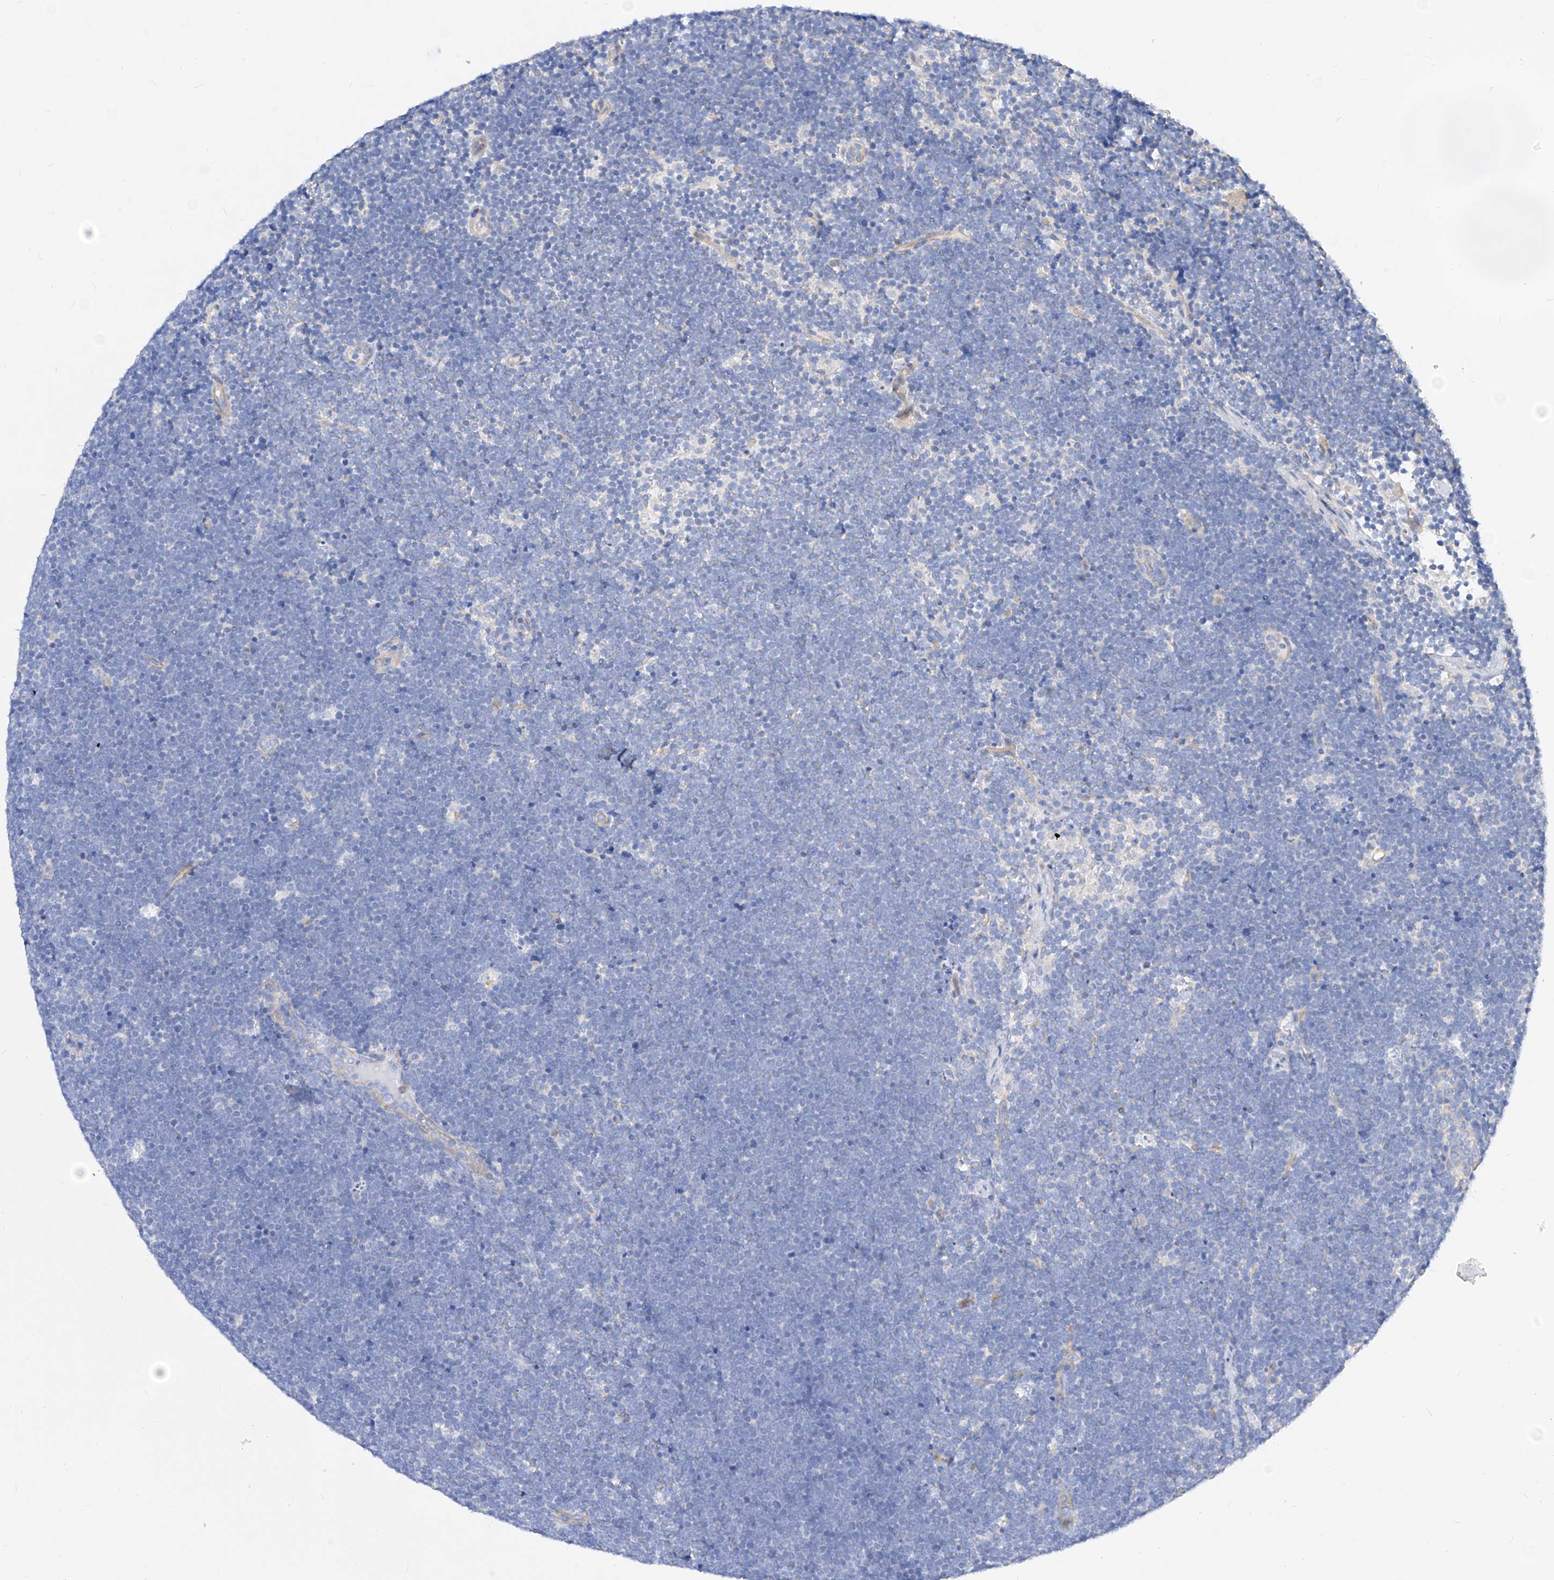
{"staining": {"intensity": "negative", "quantity": "none", "location": "none"}, "tissue": "lymphoma", "cell_type": "Tumor cells", "image_type": "cancer", "snomed": [{"axis": "morphology", "description": "Malignant lymphoma, non-Hodgkin's type, High grade"}, {"axis": "topography", "description": "Lymph node"}], "caption": "DAB immunohistochemical staining of malignant lymphoma, non-Hodgkin's type (high-grade) reveals no significant positivity in tumor cells.", "gene": "SCGB2A1", "patient": {"sex": "male", "age": 13}}